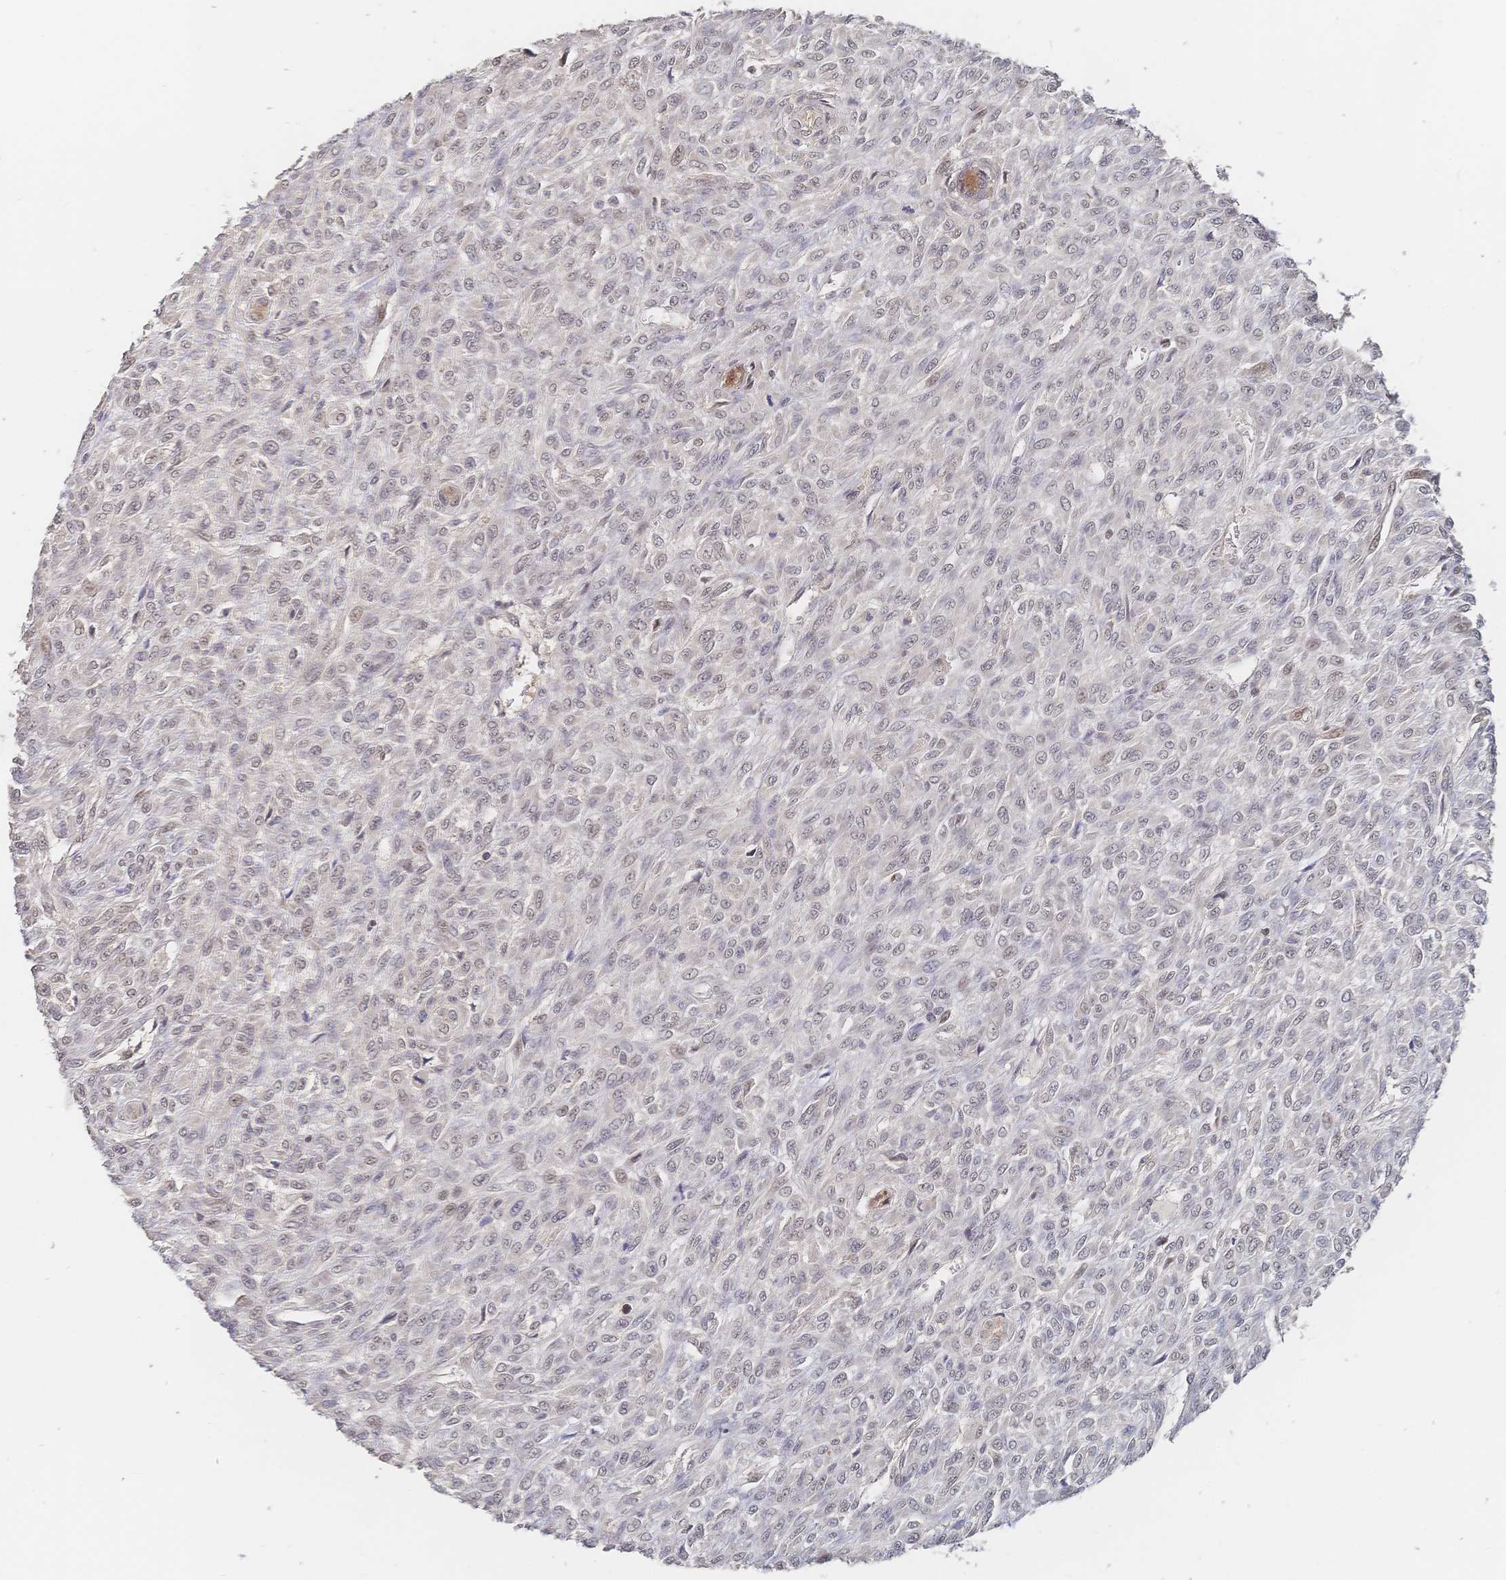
{"staining": {"intensity": "negative", "quantity": "none", "location": "none"}, "tissue": "renal cancer", "cell_type": "Tumor cells", "image_type": "cancer", "snomed": [{"axis": "morphology", "description": "Adenocarcinoma, NOS"}, {"axis": "topography", "description": "Kidney"}], "caption": "This photomicrograph is of adenocarcinoma (renal) stained with IHC to label a protein in brown with the nuclei are counter-stained blue. There is no expression in tumor cells.", "gene": "LRP5", "patient": {"sex": "male", "age": 58}}